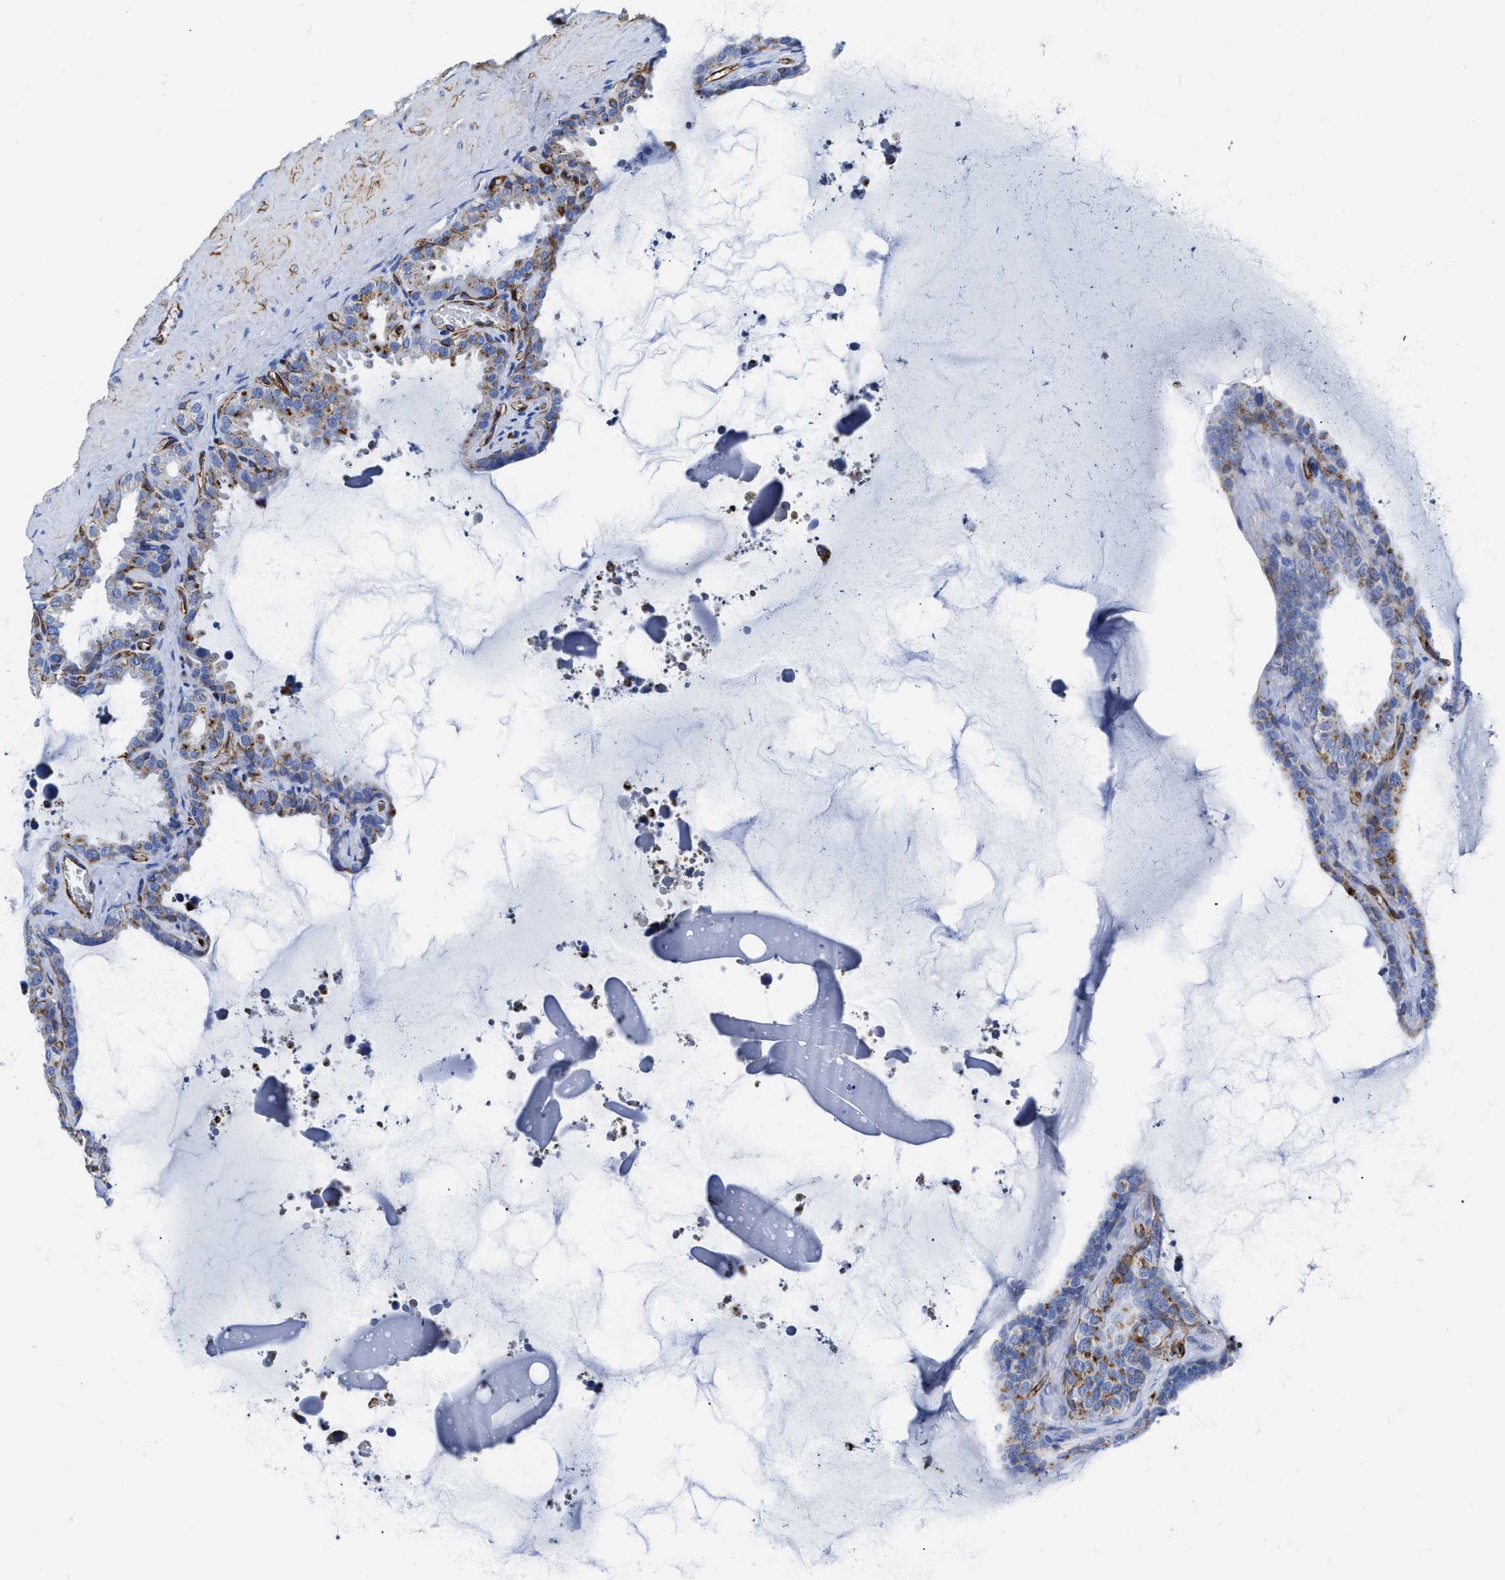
{"staining": {"intensity": "moderate", "quantity": "<25%", "location": "cytoplasmic/membranous"}, "tissue": "seminal vesicle", "cell_type": "Glandular cells", "image_type": "normal", "snomed": [{"axis": "morphology", "description": "Normal tissue, NOS"}, {"axis": "topography", "description": "Seminal veicle"}], "caption": "IHC (DAB) staining of normal human seminal vesicle reveals moderate cytoplasmic/membranous protein positivity in approximately <25% of glandular cells.", "gene": "TVP23B", "patient": {"sex": "male", "age": 46}}